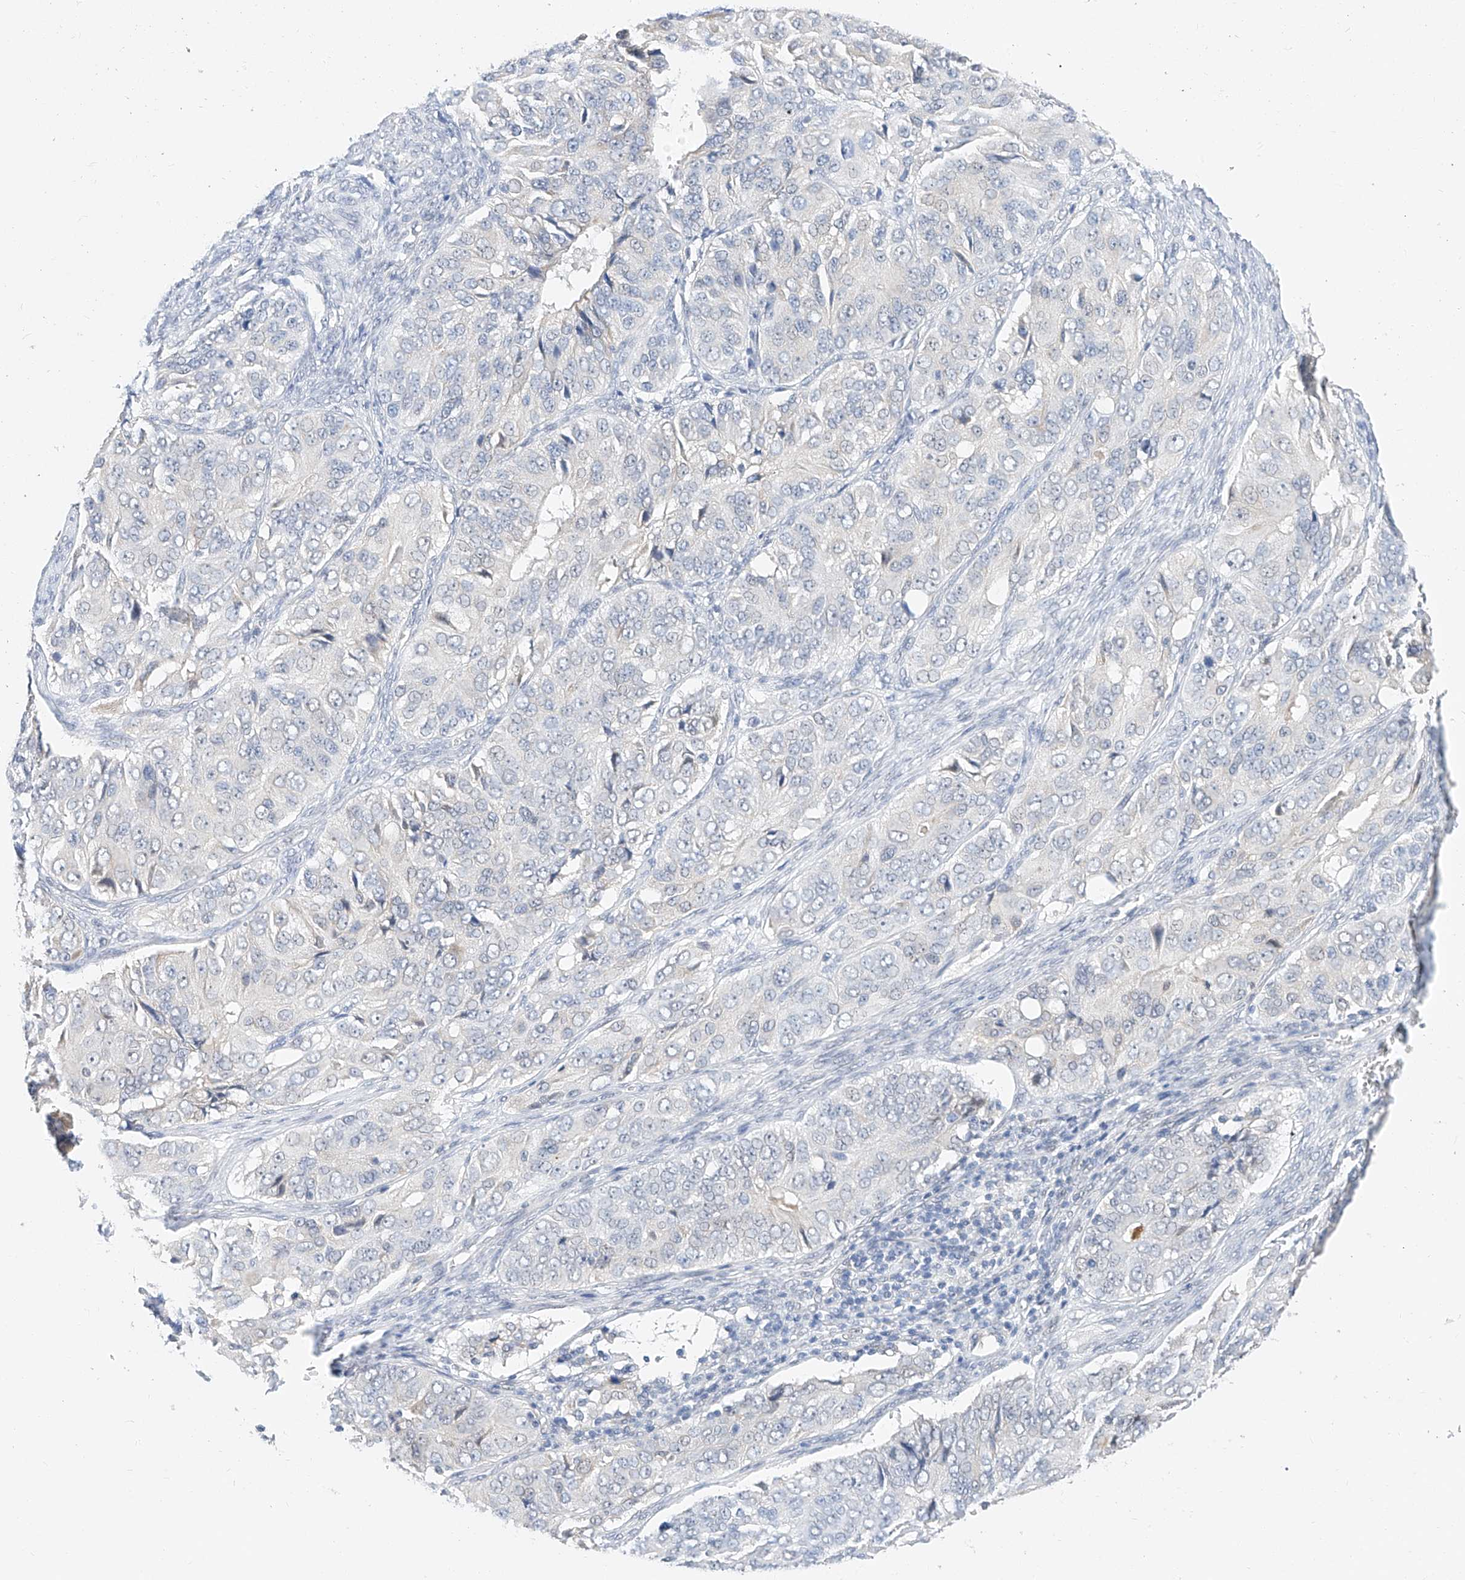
{"staining": {"intensity": "negative", "quantity": "none", "location": "none"}, "tissue": "ovarian cancer", "cell_type": "Tumor cells", "image_type": "cancer", "snomed": [{"axis": "morphology", "description": "Carcinoma, endometroid"}, {"axis": "topography", "description": "Ovary"}], "caption": "A high-resolution image shows immunohistochemistry (IHC) staining of ovarian cancer, which demonstrates no significant staining in tumor cells.", "gene": "KCNJ1", "patient": {"sex": "female", "age": 51}}